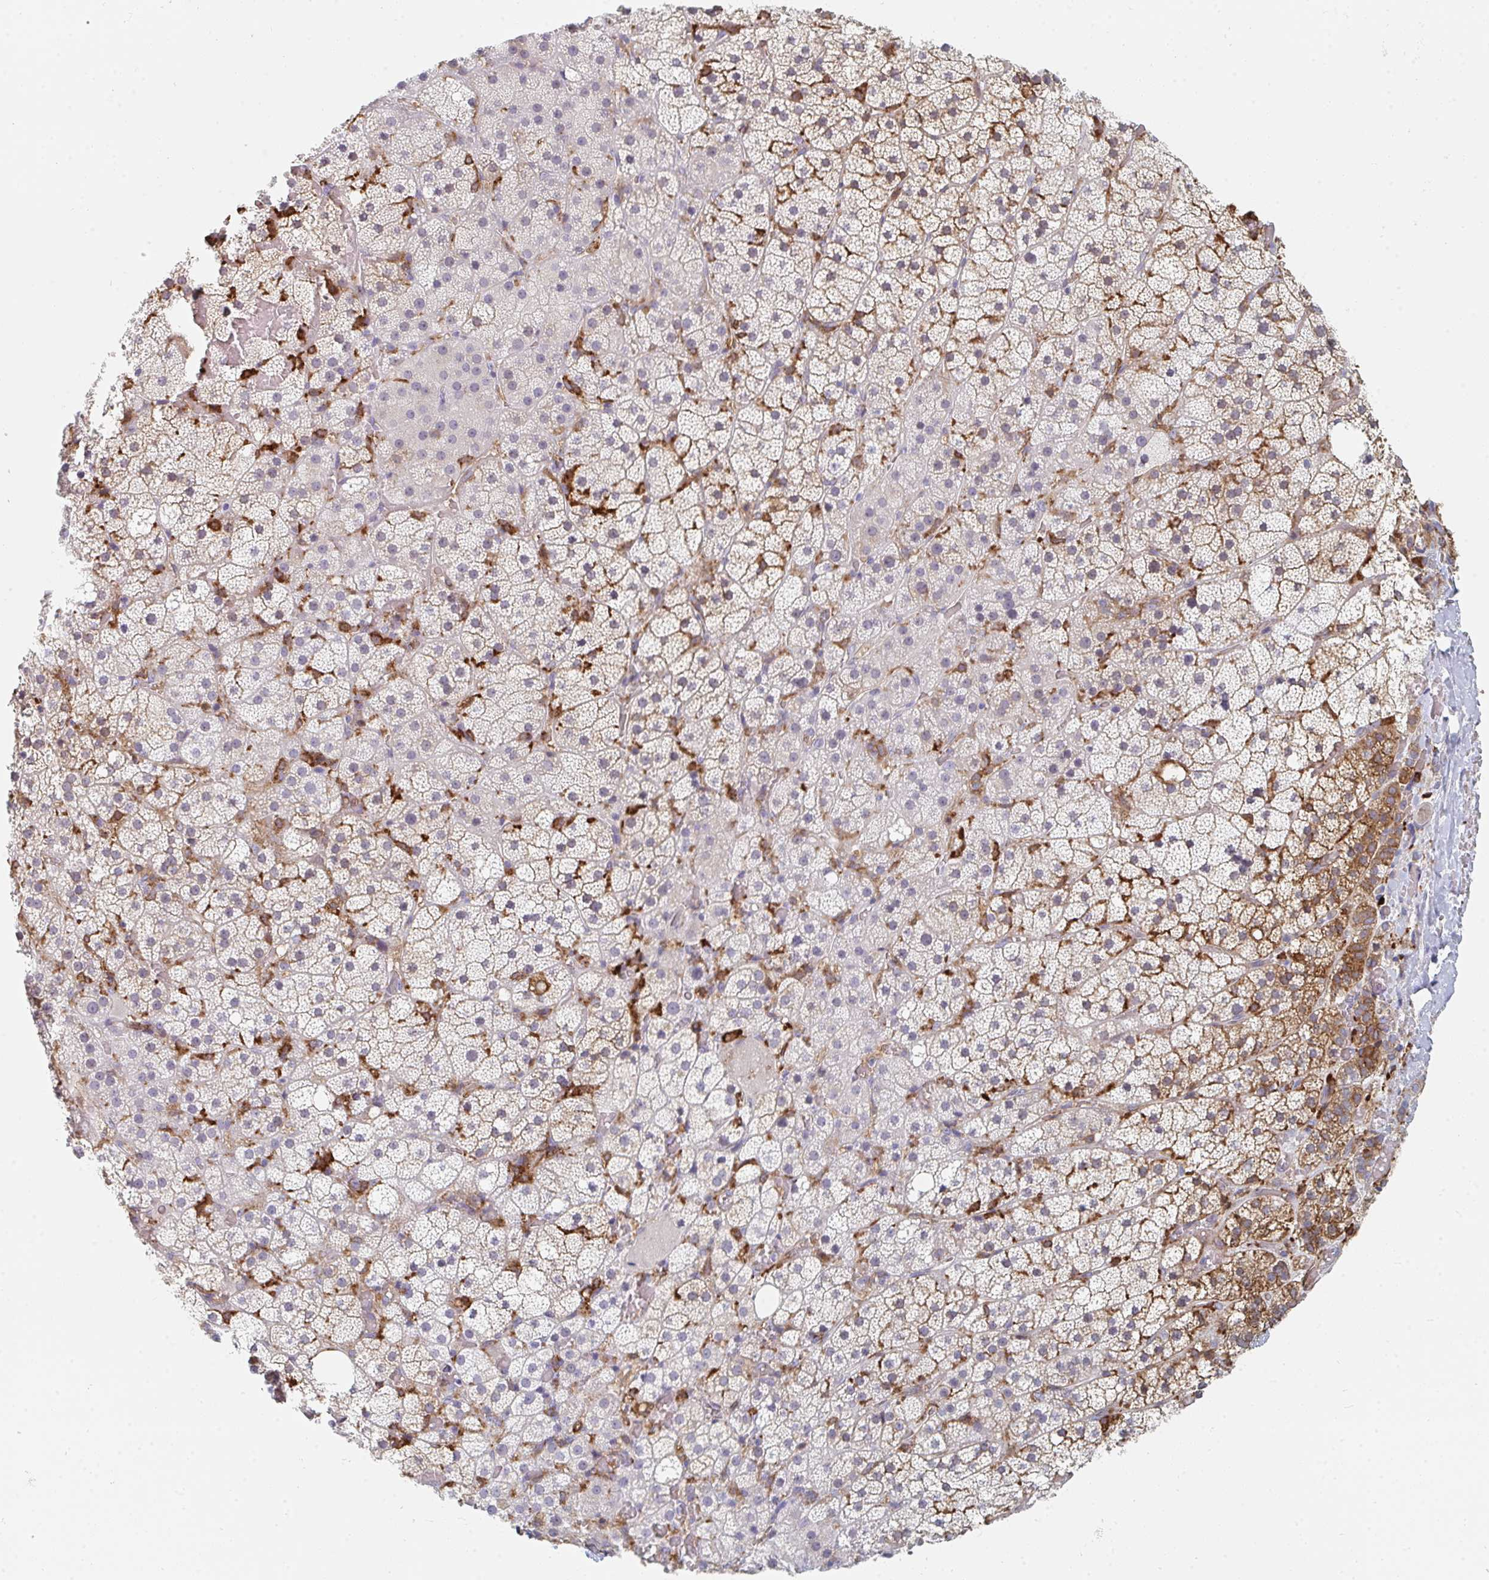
{"staining": {"intensity": "moderate", "quantity": "25%-75%", "location": "cytoplasmic/membranous"}, "tissue": "adrenal gland", "cell_type": "Glandular cells", "image_type": "normal", "snomed": [{"axis": "morphology", "description": "Normal tissue, NOS"}, {"axis": "topography", "description": "Adrenal gland"}], "caption": "Protein analysis of normal adrenal gland displays moderate cytoplasmic/membranous positivity in approximately 25%-75% of glandular cells. The protein of interest is shown in brown color, while the nuclei are stained blue.", "gene": "DAB2", "patient": {"sex": "male", "age": 53}}